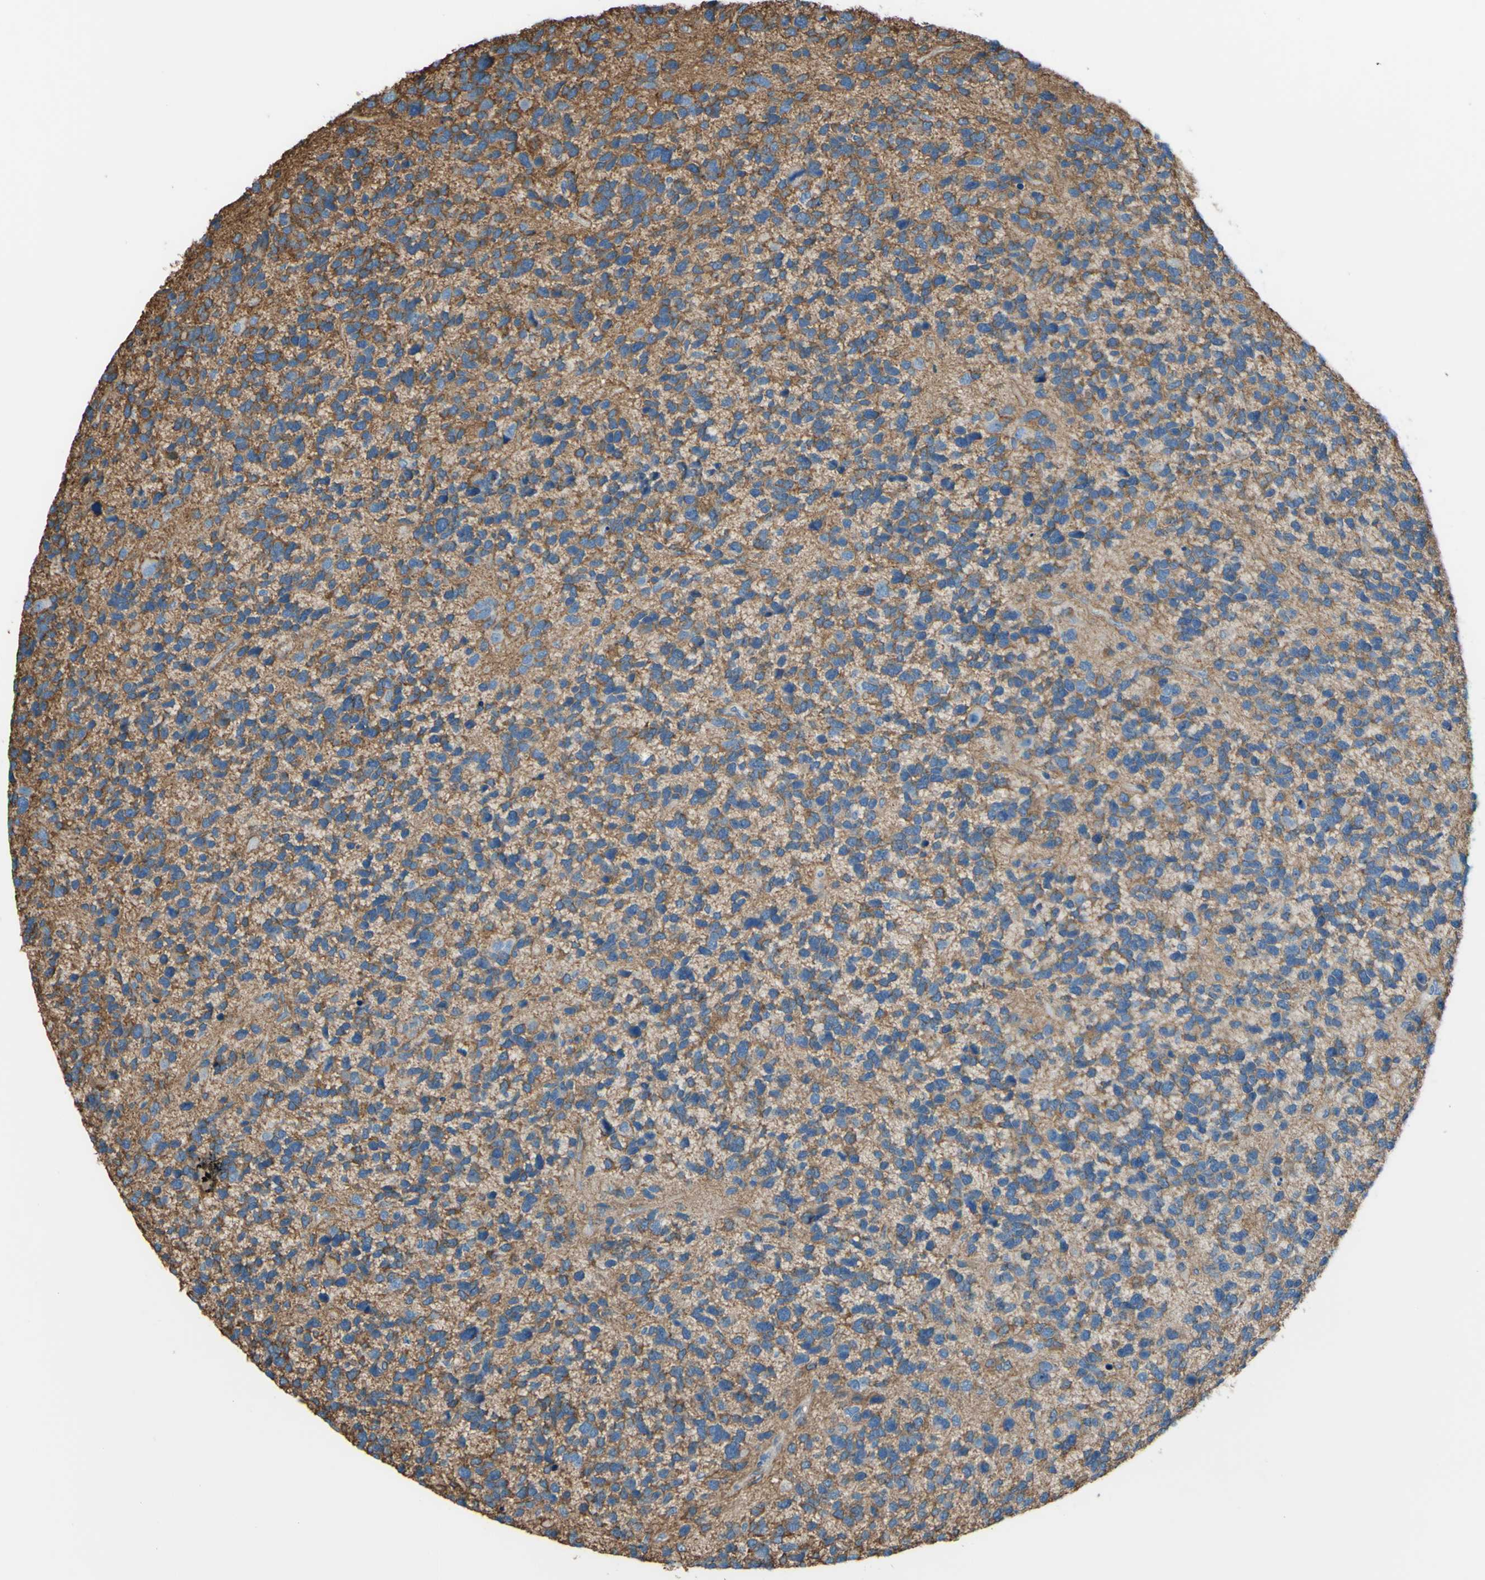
{"staining": {"intensity": "negative", "quantity": "none", "location": "none"}, "tissue": "glioma", "cell_type": "Tumor cells", "image_type": "cancer", "snomed": [{"axis": "morphology", "description": "Glioma, malignant, High grade"}, {"axis": "topography", "description": "Brain"}], "caption": "This is an IHC micrograph of human malignant high-grade glioma. There is no expression in tumor cells.", "gene": "ADD1", "patient": {"sex": "female", "age": 58}}